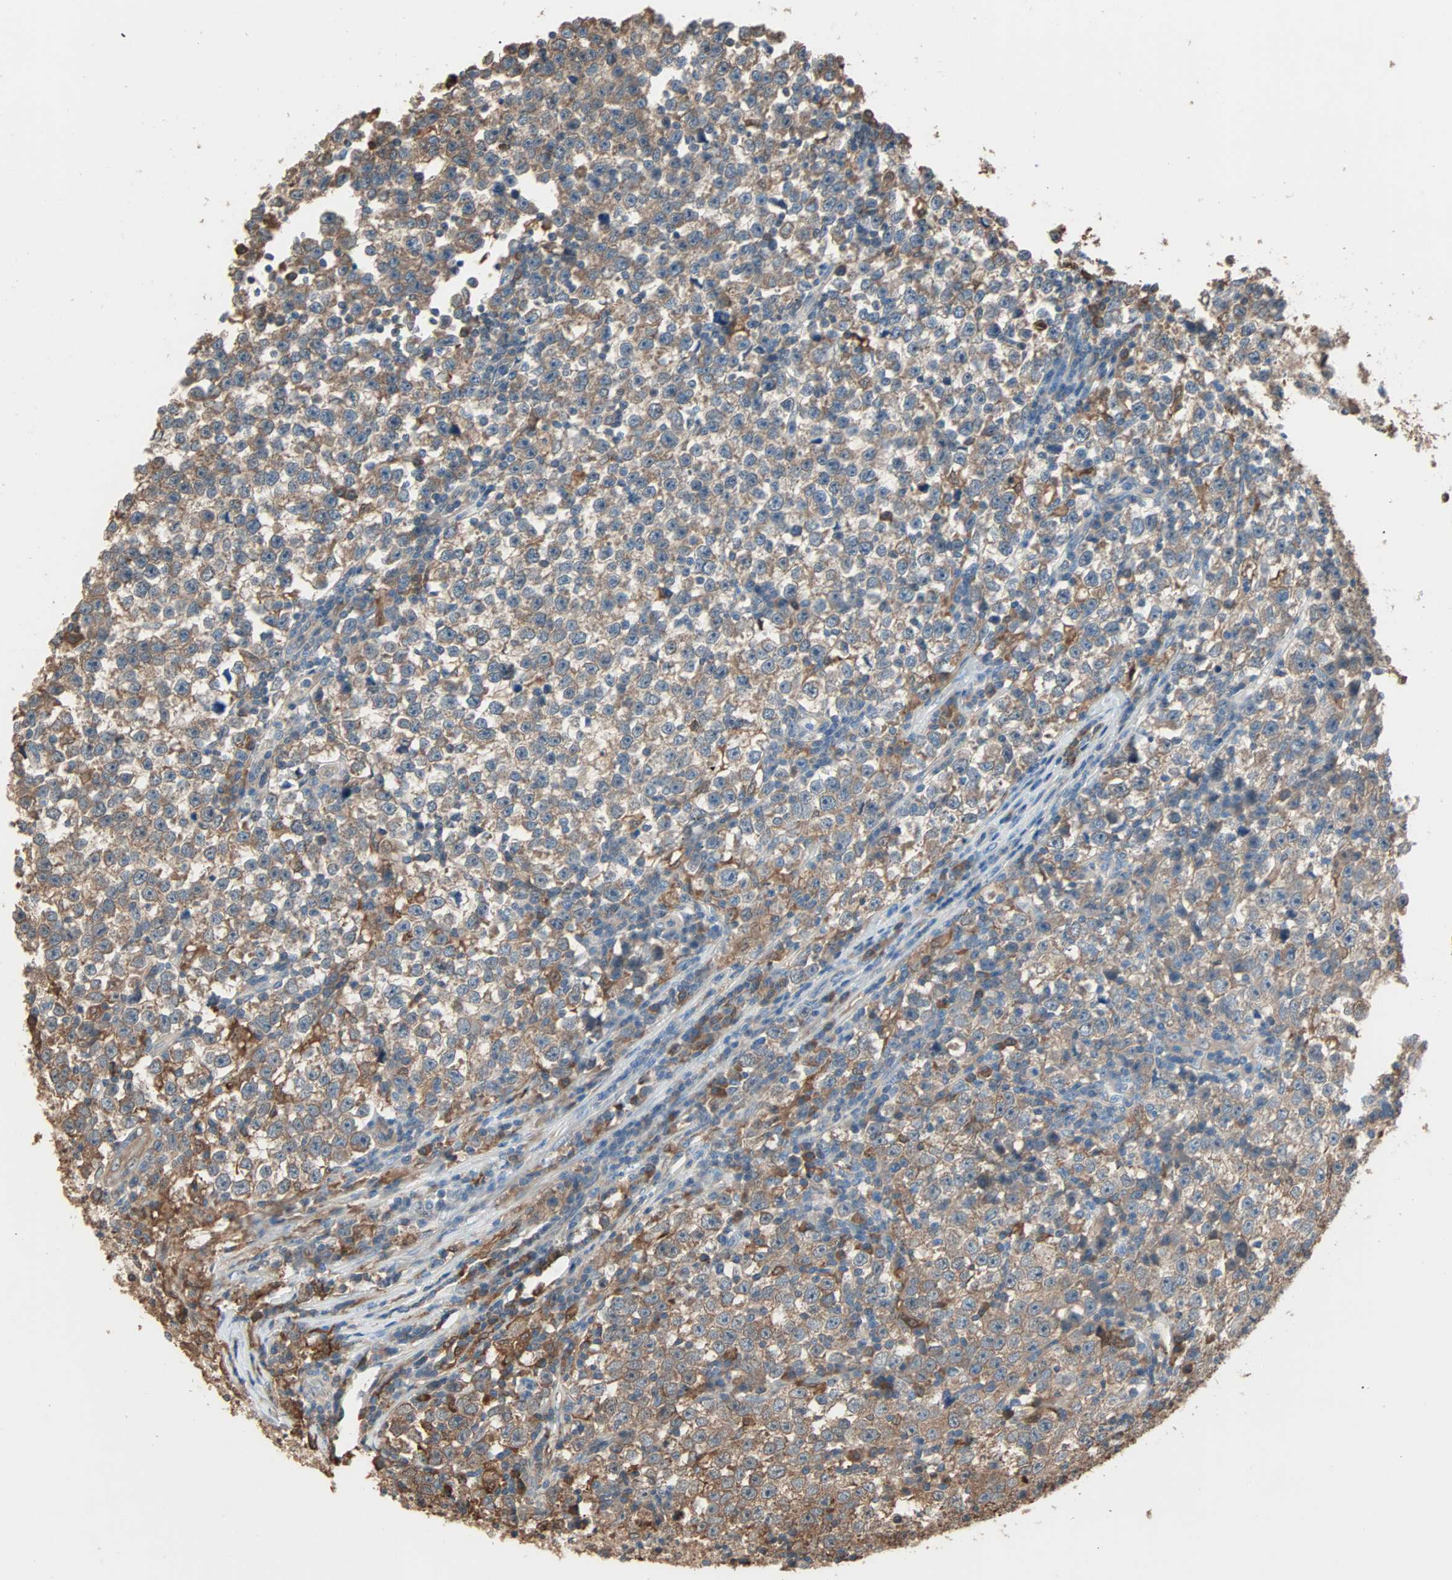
{"staining": {"intensity": "moderate", "quantity": ">75%", "location": "cytoplasmic/membranous"}, "tissue": "testis cancer", "cell_type": "Tumor cells", "image_type": "cancer", "snomed": [{"axis": "morphology", "description": "Seminoma, NOS"}, {"axis": "topography", "description": "Testis"}], "caption": "Immunohistochemical staining of human testis cancer reveals medium levels of moderate cytoplasmic/membranous positivity in about >75% of tumor cells.", "gene": "PRDX1", "patient": {"sex": "male", "age": 43}}